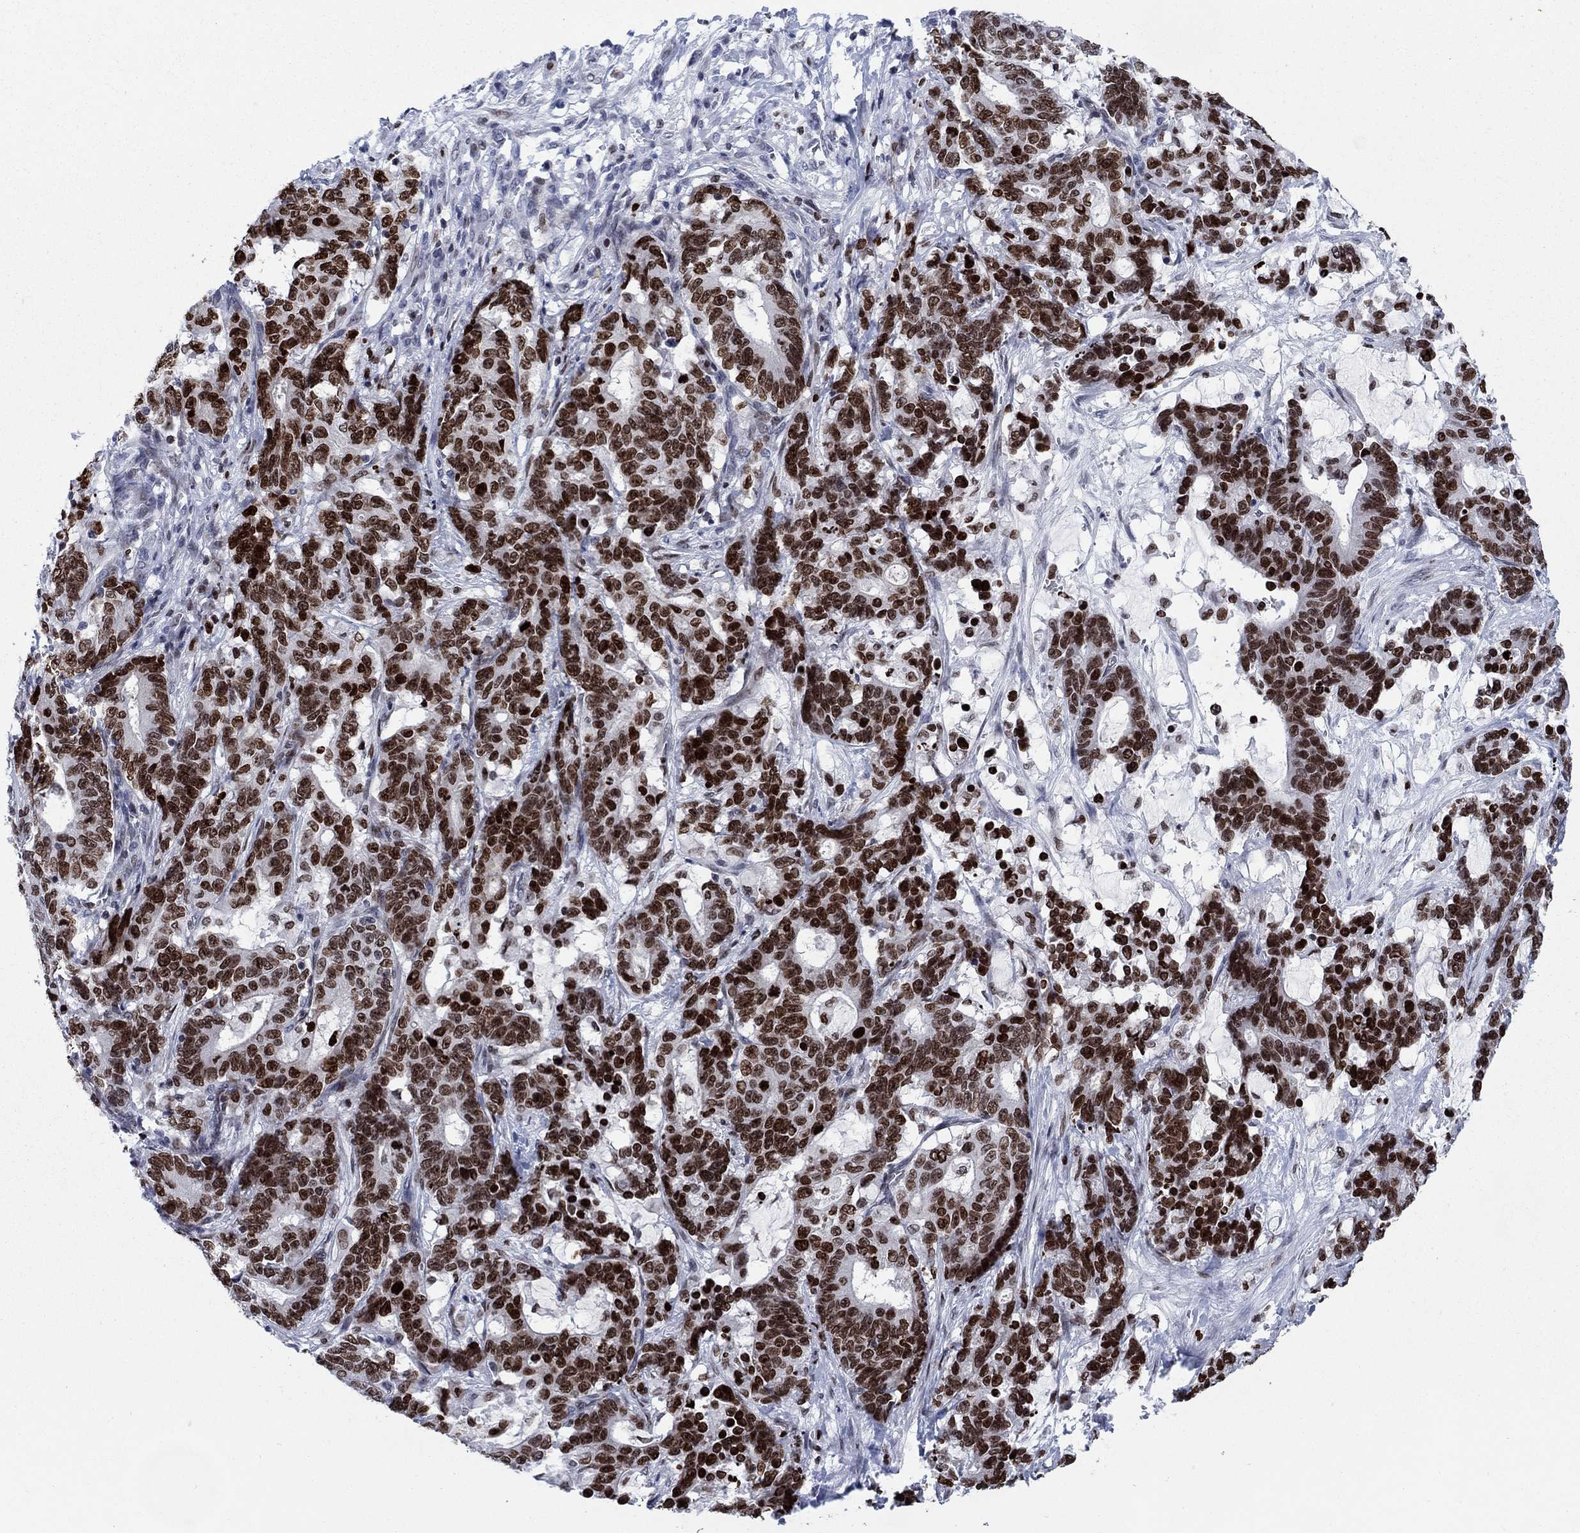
{"staining": {"intensity": "strong", "quantity": "25%-75%", "location": "nuclear"}, "tissue": "stomach cancer", "cell_type": "Tumor cells", "image_type": "cancer", "snomed": [{"axis": "morphology", "description": "Normal tissue, NOS"}, {"axis": "morphology", "description": "Adenocarcinoma, NOS"}, {"axis": "topography", "description": "Stomach"}], "caption": "Protein analysis of stomach adenocarcinoma tissue reveals strong nuclear positivity in approximately 25%-75% of tumor cells.", "gene": "HMGA1", "patient": {"sex": "female", "age": 64}}